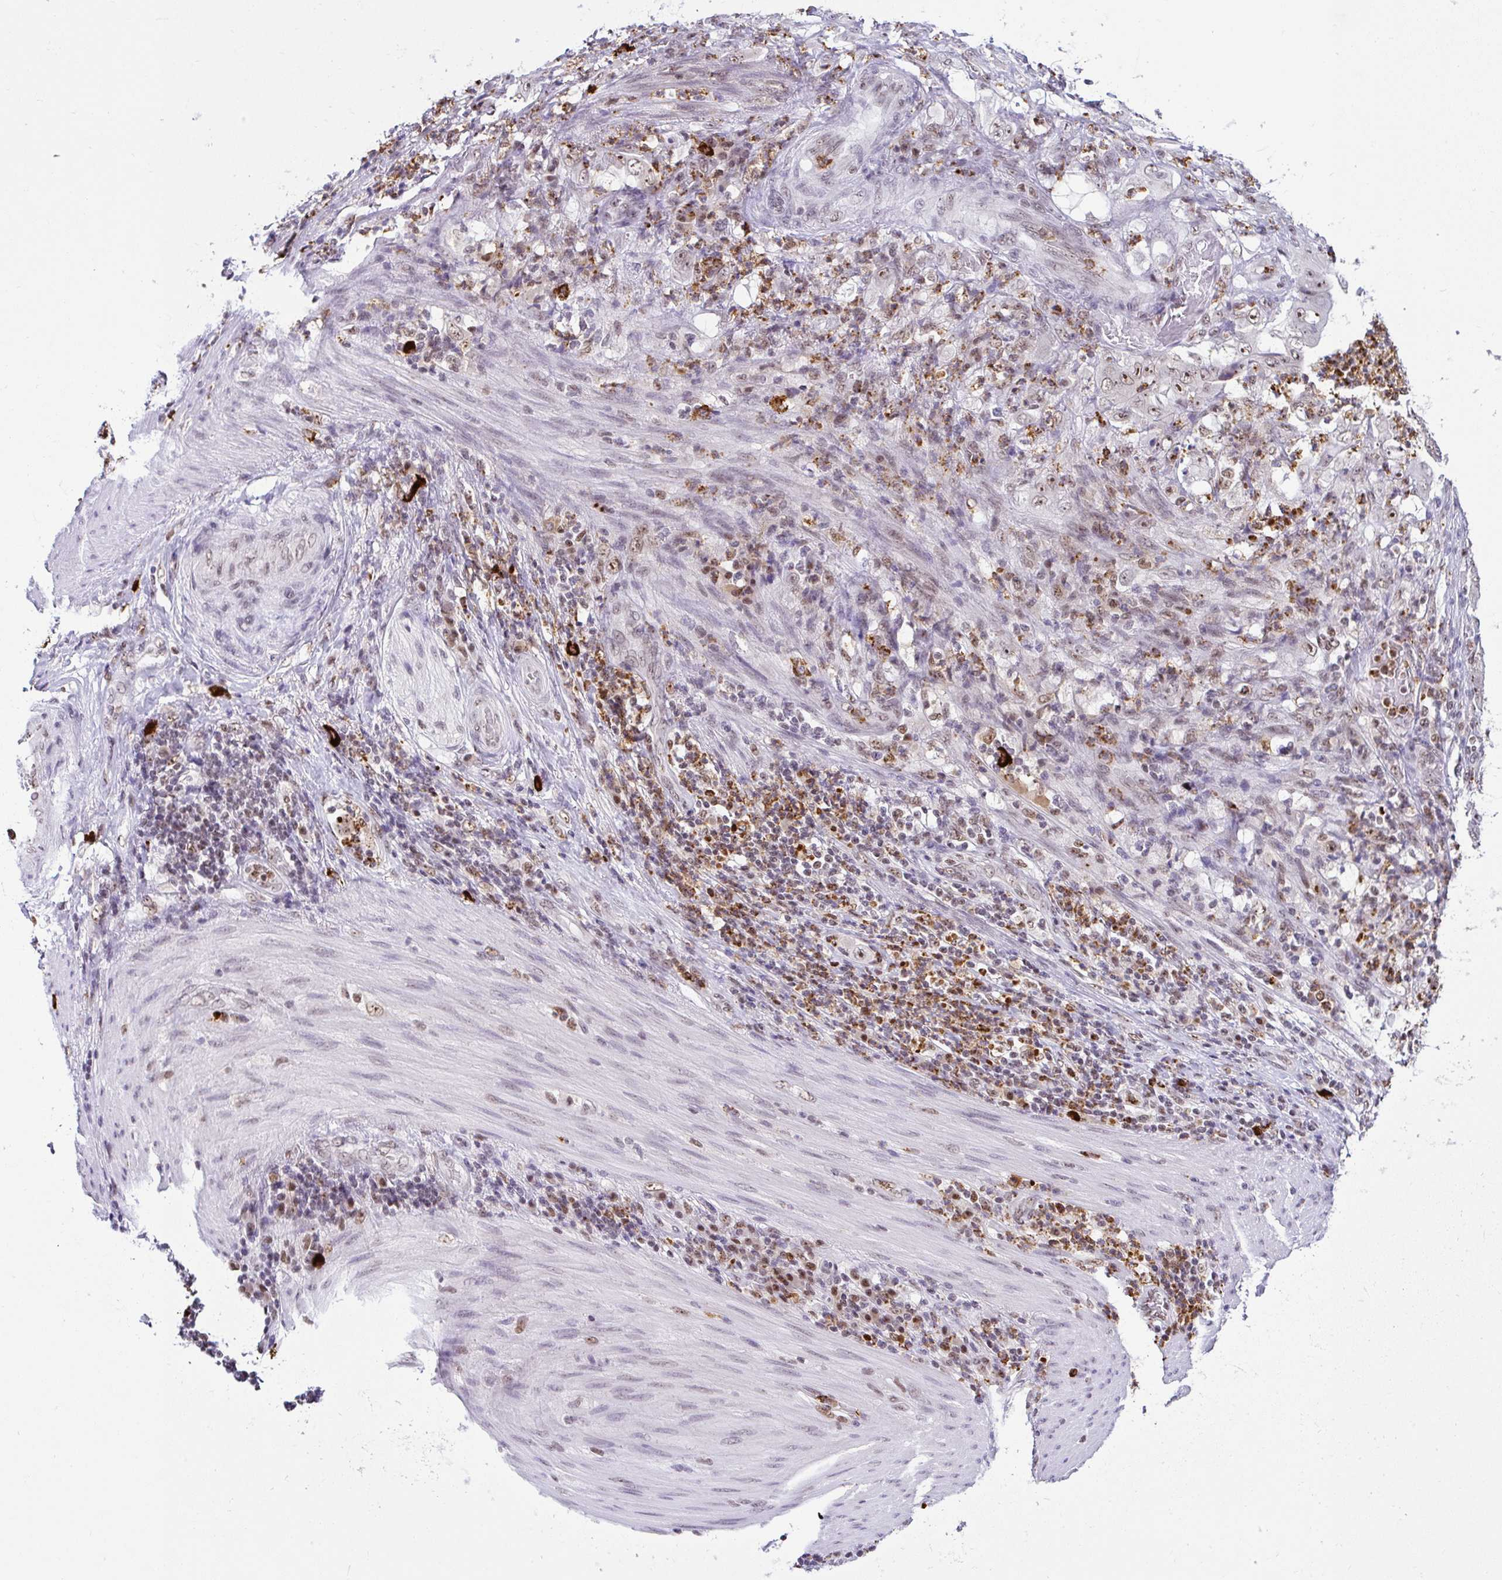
{"staining": {"intensity": "moderate", "quantity": ">75%", "location": "nuclear"}, "tissue": "stomach cancer", "cell_type": "Tumor cells", "image_type": "cancer", "snomed": [{"axis": "morphology", "description": "Adenocarcinoma, NOS"}, {"axis": "topography", "description": "Stomach"}], "caption": "Tumor cells display medium levels of moderate nuclear expression in approximately >75% of cells in stomach cancer (adenocarcinoma).", "gene": "PTPN2", "patient": {"sex": "female", "age": 73}}